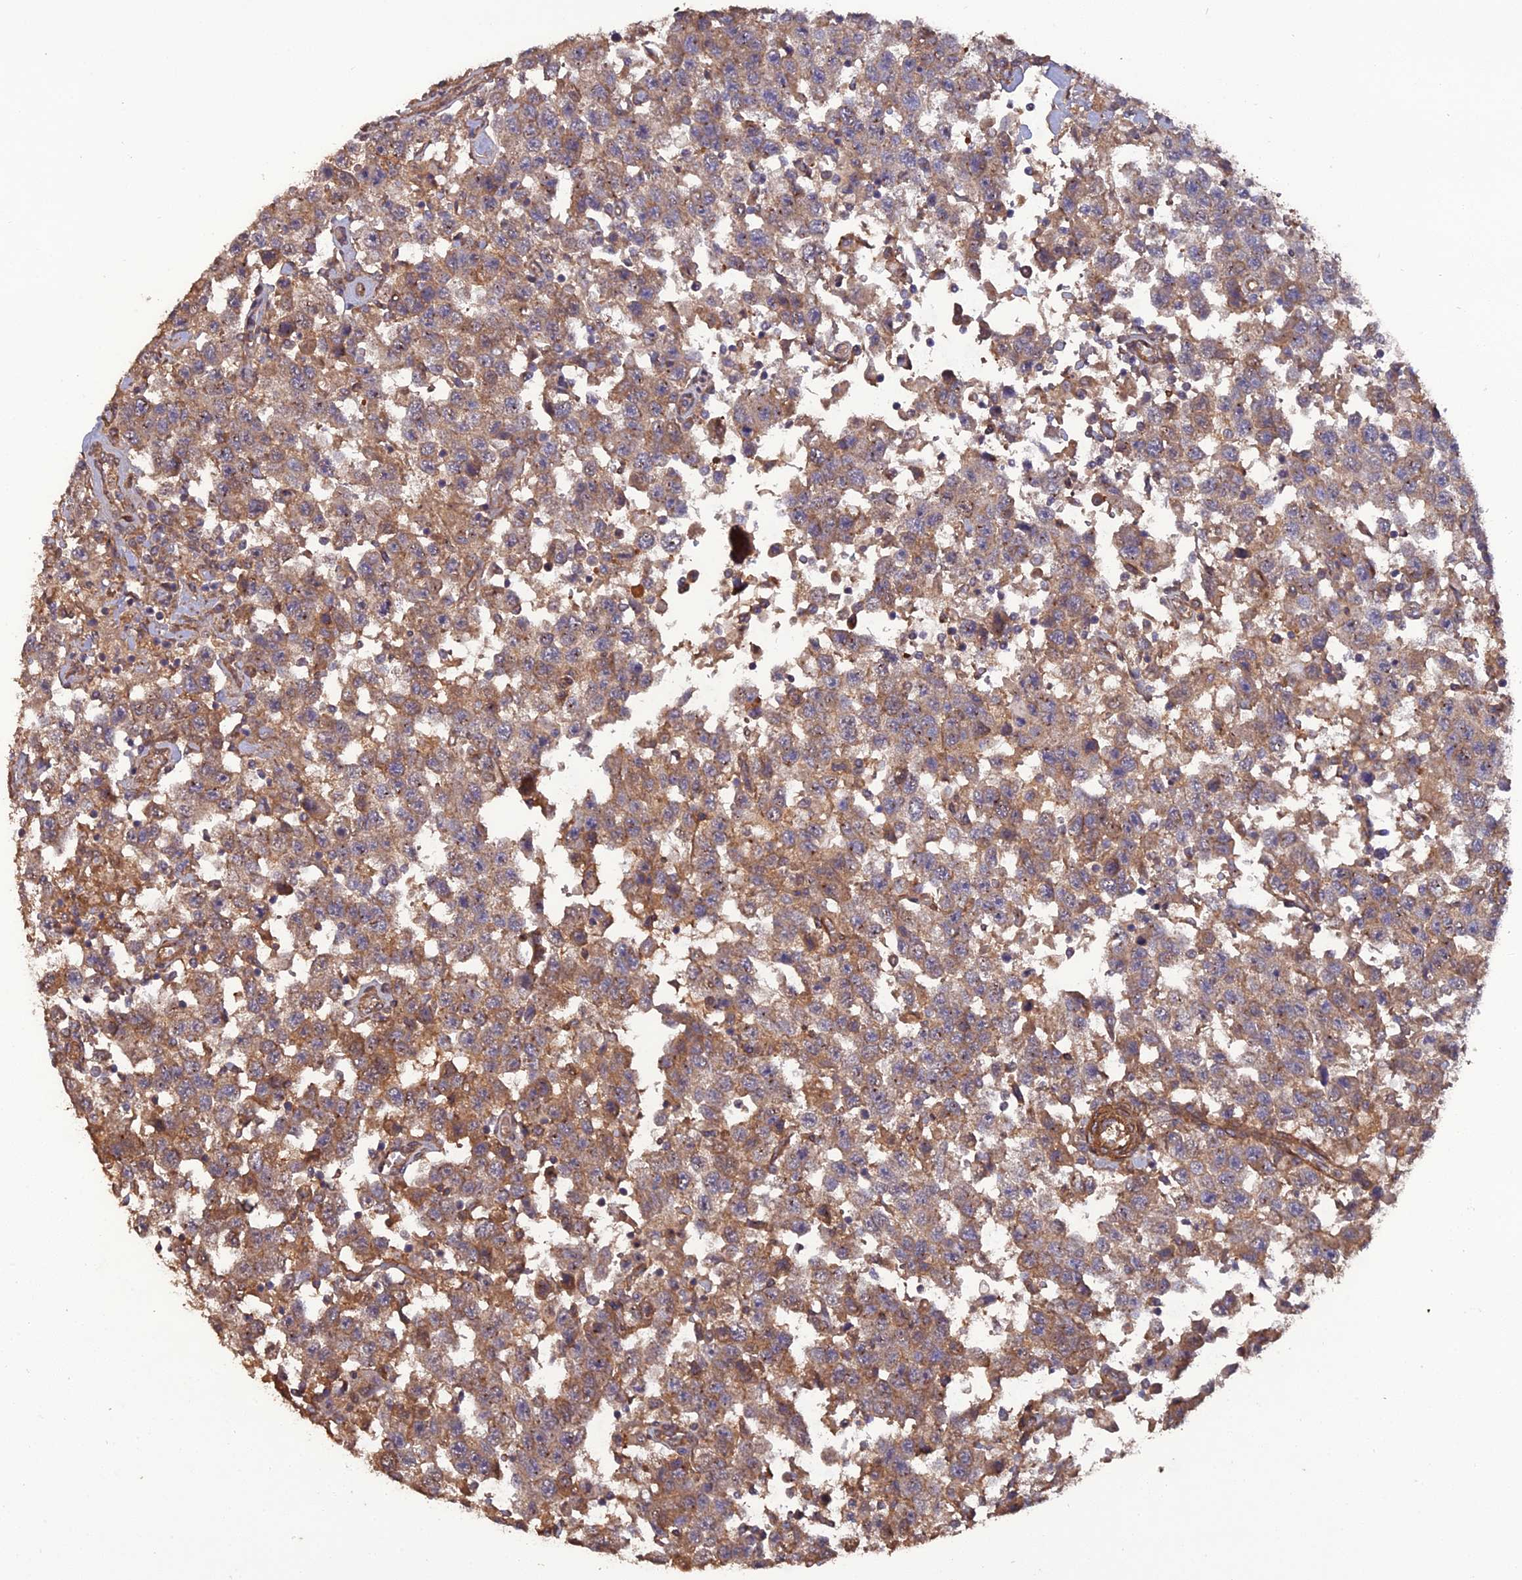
{"staining": {"intensity": "moderate", "quantity": ">75%", "location": "cytoplasmic/membranous"}, "tissue": "testis cancer", "cell_type": "Tumor cells", "image_type": "cancer", "snomed": [{"axis": "morphology", "description": "Seminoma, NOS"}, {"axis": "topography", "description": "Testis"}], "caption": "This is a photomicrograph of IHC staining of testis seminoma, which shows moderate positivity in the cytoplasmic/membranous of tumor cells.", "gene": "ATP6V0A2", "patient": {"sex": "male", "age": 41}}